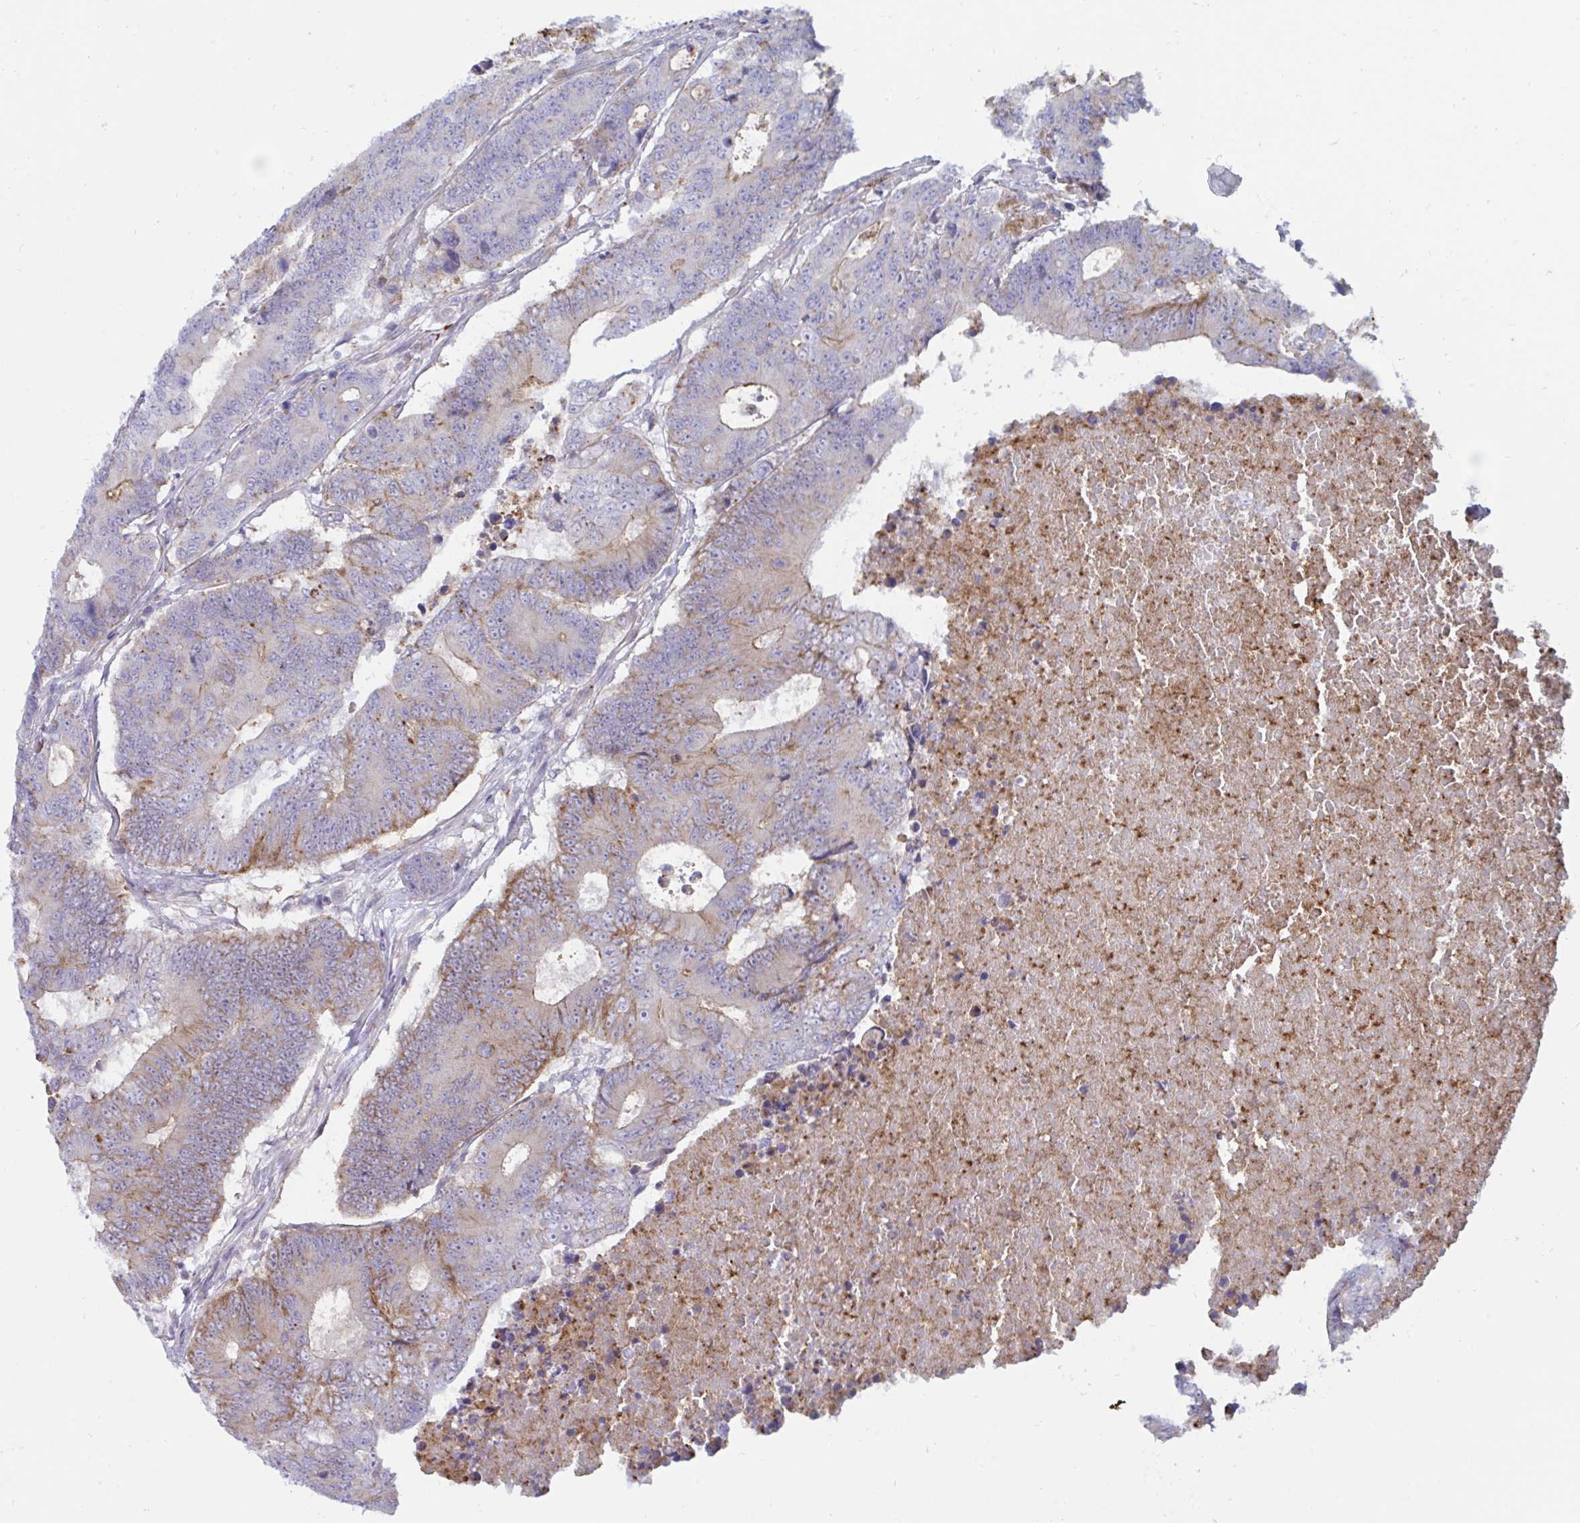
{"staining": {"intensity": "weak", "quantity": "25%-75%", "location": "cytoplasmic/membranous"}, "tissue": "colorectal cancer", "cell_type": "Tumor cells", "image_type": "cancer", "snomed": [{"axis": "morphology", "description": "Adenocarcinoma, NOS"}, {"axis": "topography", "description": "Colon"}], "caption": "Protein staining shows weak cytoplasmic/membranous positivity in about 25%-75% of tumor cells in adenocarcinoma (colorectal).", "gene": "SLC9A6", "patient": {"sex": "female", "age": 48}}